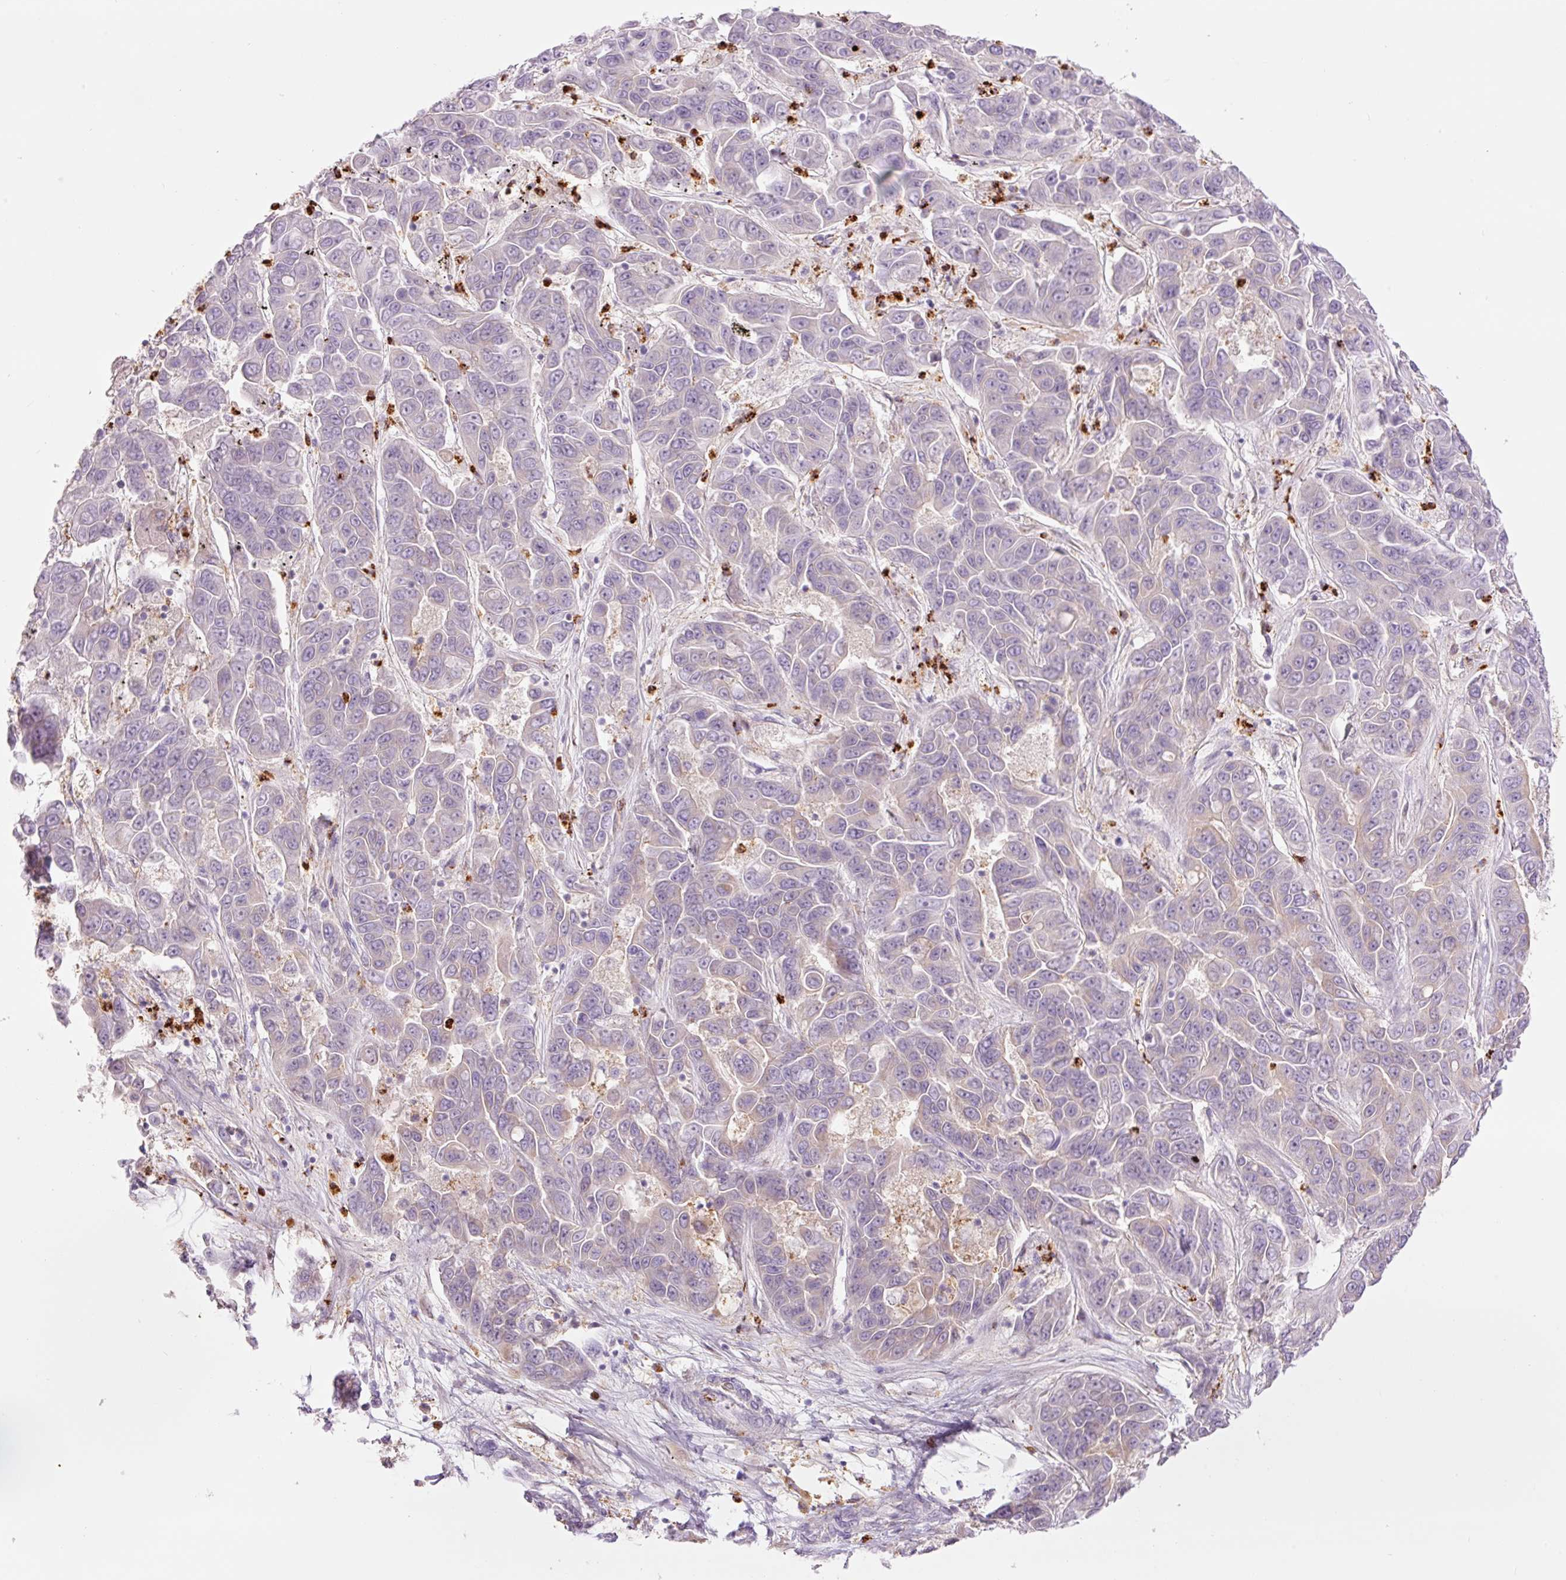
{"staining": {"intensity": "negative", "quantity": "none", "location": "none"}, "tissue": "liver cancer", "cell_type": "Tumor cells", "image_type": "cancer", "snomed": [{"axis": "morphology", "description": "Cholangiocarcinoma"}, {"axis": "topography", "description": "Liver"}], "caption": "Immunohistochemistry image of human liver cancer stained for a protein (brown), which shows no staining in tumor cells.", "gene": "SH2D6", "patient": {"sex": "female", "age": 52}}